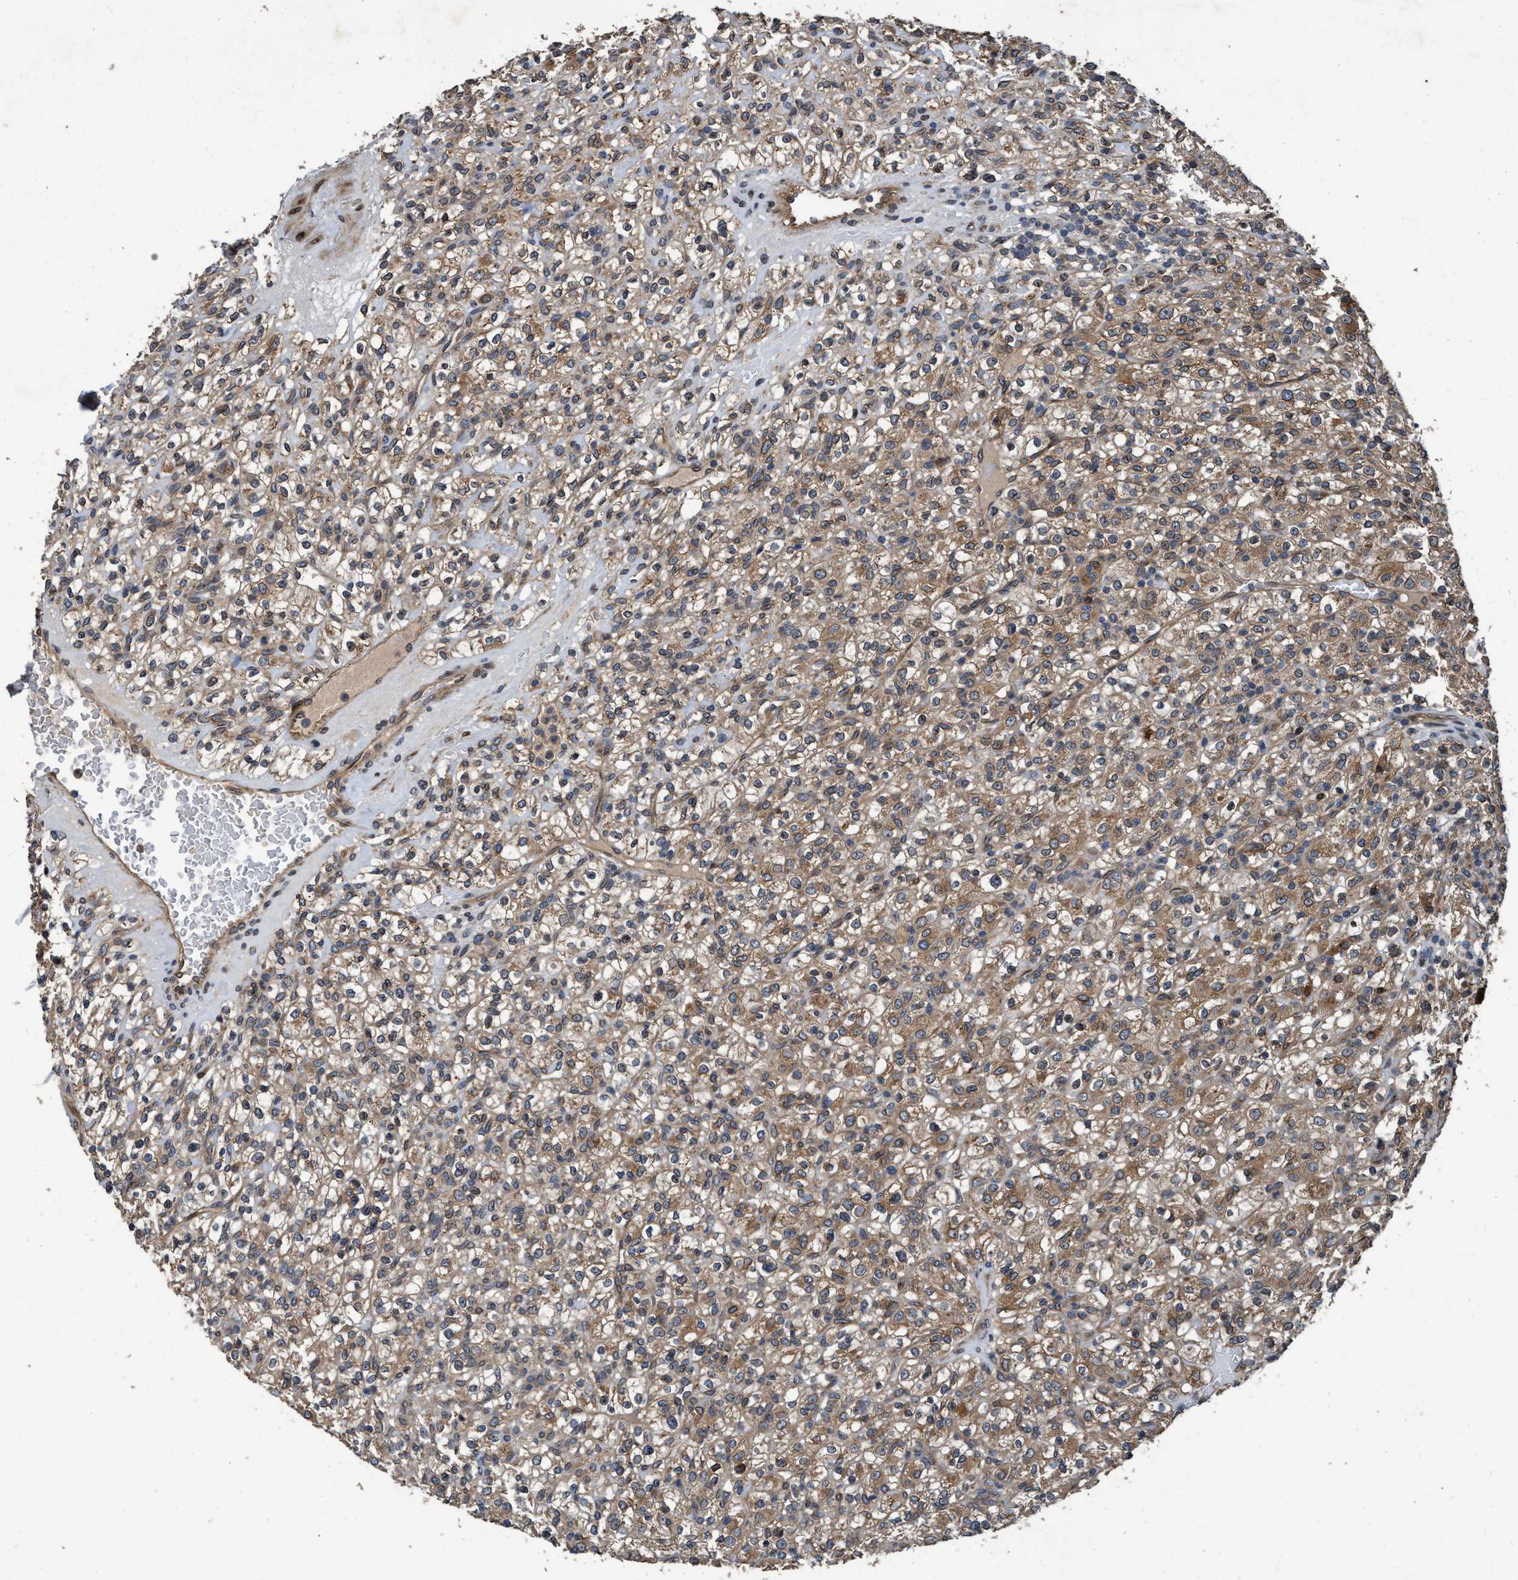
{"staining": {"intensity": "moderate", "quantity": ">75%", "location": "cytoplasmic/membranous"}, "tissue": "renal cancer", "cell_type": "Tumor cells", "image_type": "cancer", "snomed": [{"axis": "morphology", "description": "Normal tissue, NOS"}, {"axis": "morphology", "description": "Adenocarcinoma, NOS"}, {"axis": "topography", "description": "Kidney"}], "caption": "Immunohistochemistry (IHC) staining of renal cancer (adenocarcinoma), which displays medium levels of moderate cytoplasmic/membranous positivity in approximately >75% of tumor cells indicating moderate cytoplasmic/membranous protein expression. The staining was performed using DAB (3,3'-diaminobenzidine) (brown) for protein detection and nuclei were counterstained in hematoxylin (blue).", "gene": "MACC1", "patient": {"sex": "female", "age": 72}}